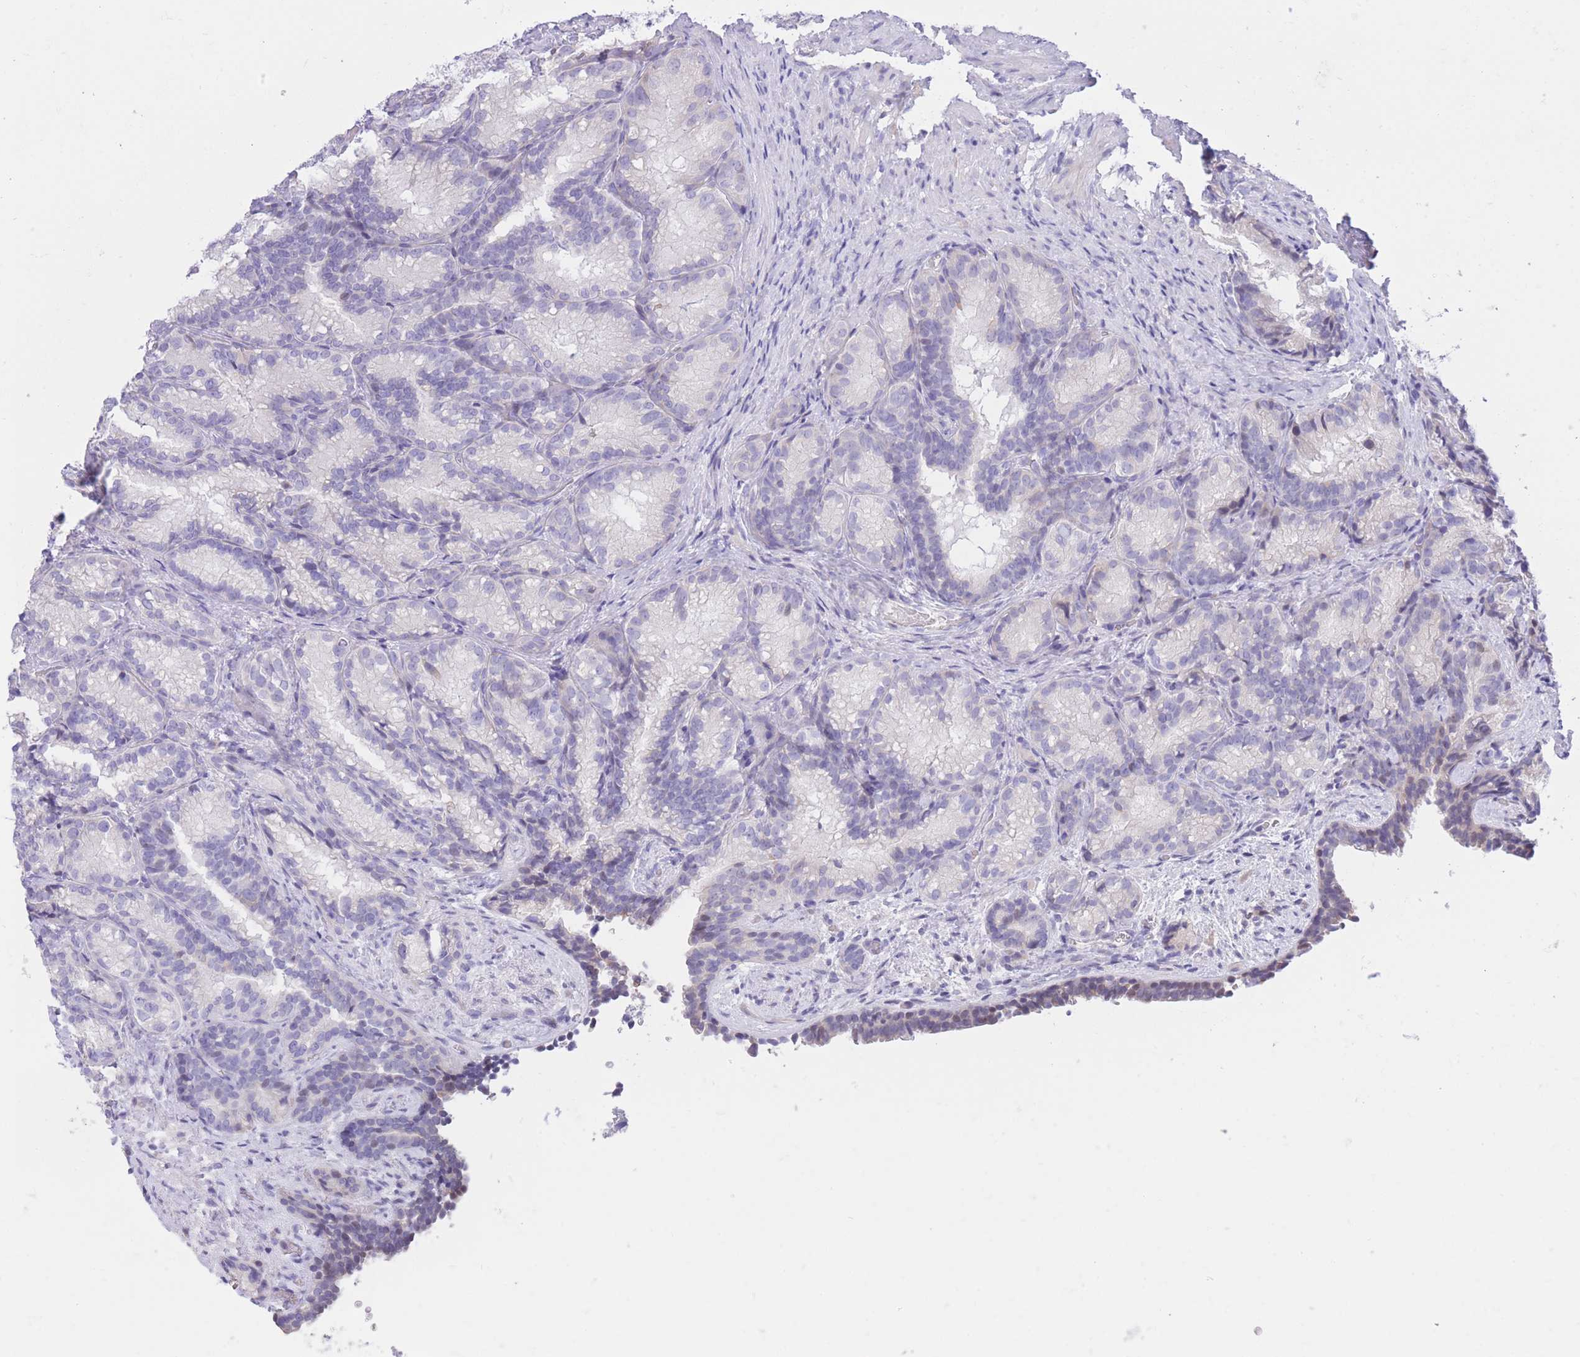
{"staining": {"intensity": "negative", "quantity": "none", "location": "none"}, "tissue": "seminal vesicle", "cell_type": "Glandular cells", "image_type": "normal", "snomed": [{"axis": "morphology", "description": "Normal tissue, NOS"}, {"axis": "topography", "description": "Seminal veicle"}], "caption": "A high-resolution micrograph shows immunohistochemistry staining of normal seminal vesicle, which exhibits no significant staining in glandular cells.", "gene": "RPL39L", "patient": {"sex": "male", "age": 58}}